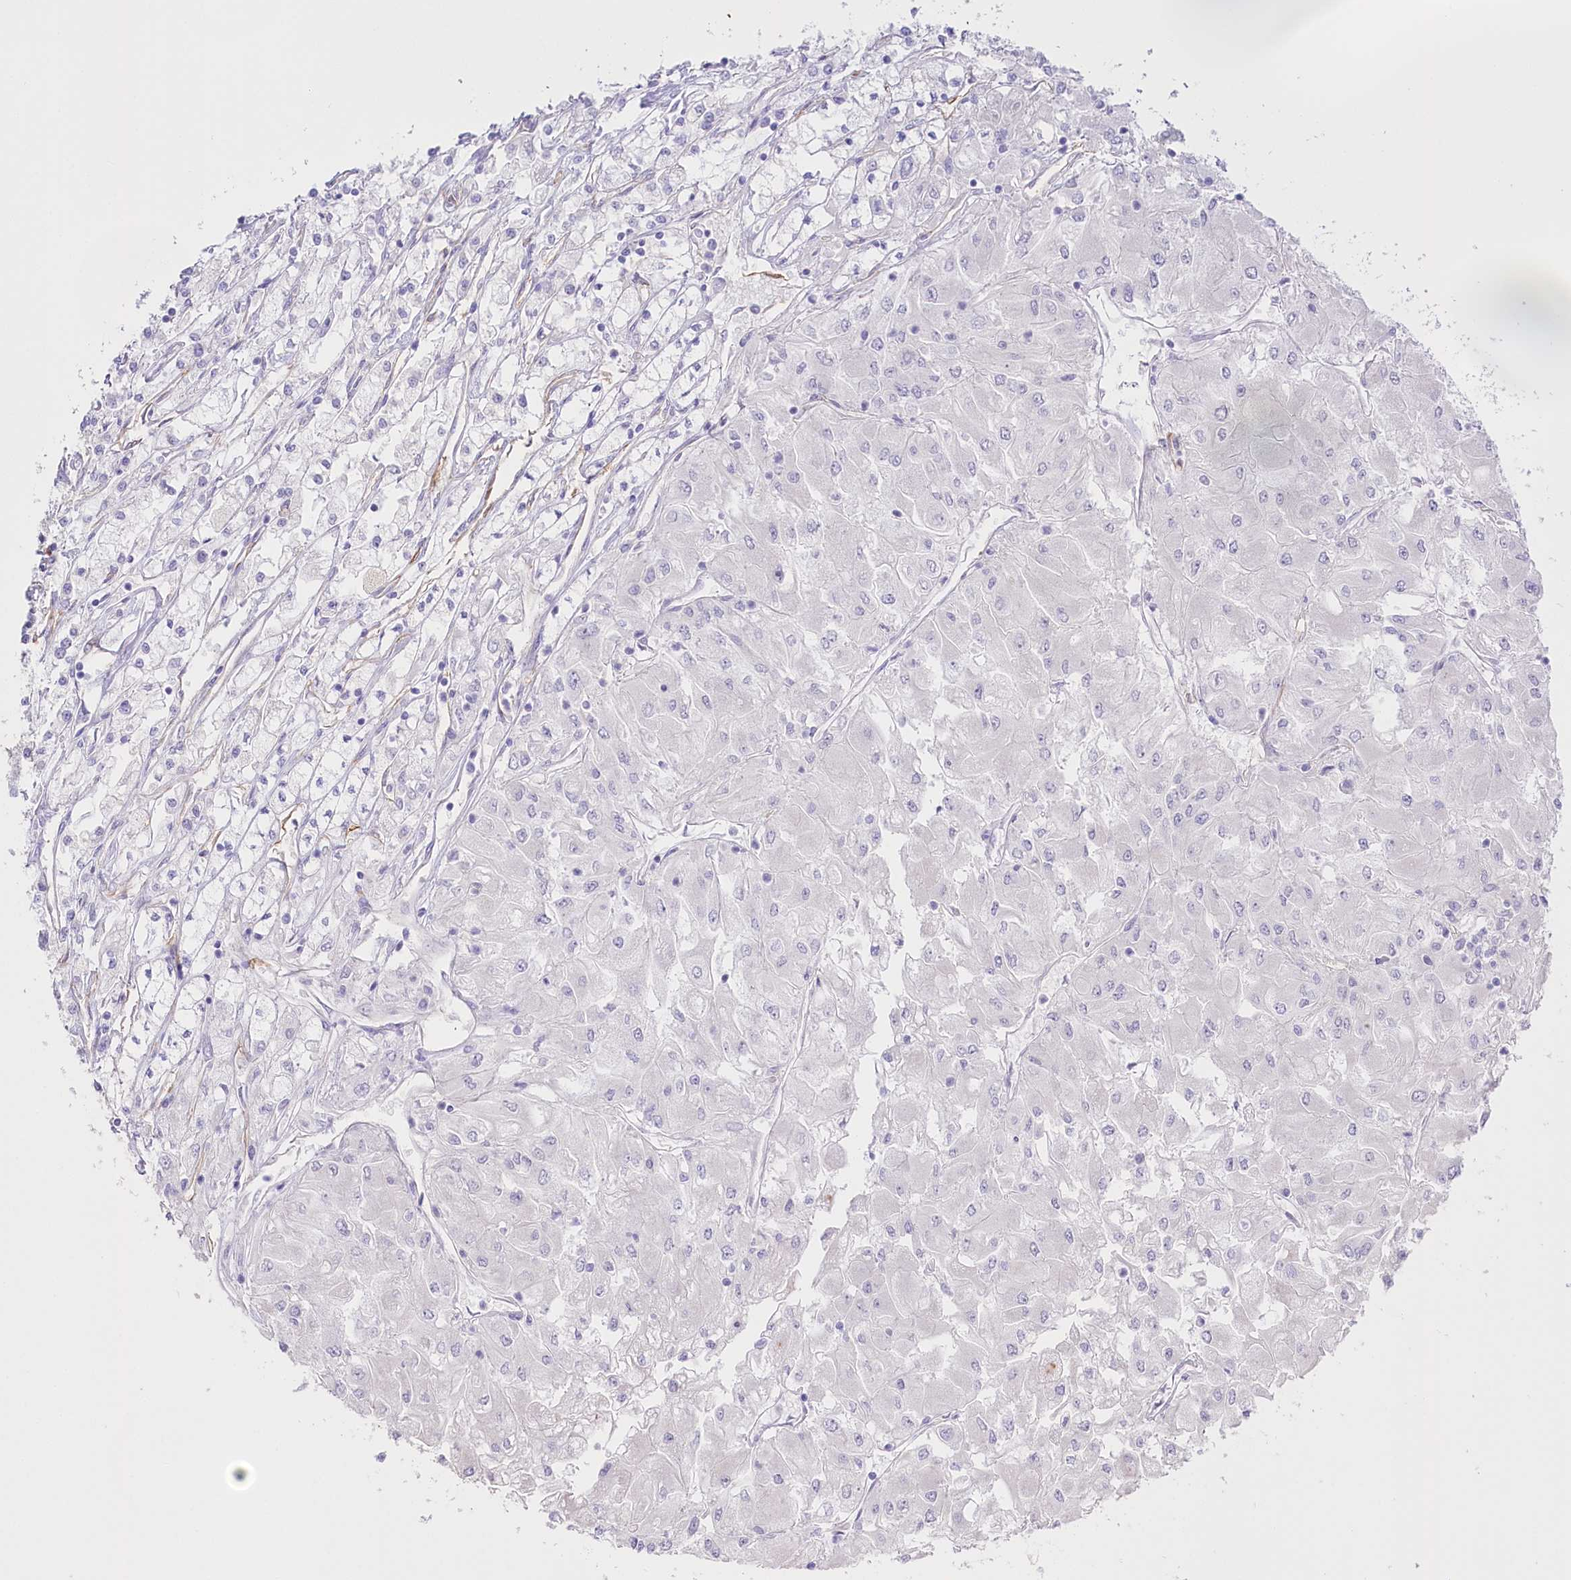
{"staining": {"intensity": "negative", "quantity": "none", "location": "none"}, "tissue": "renal cancer", "cell_type": "Tumor cells", "image_type": "cancer", "snomed": [{"axis": "morphology", "description": "Adenocarcinoma, NOS"}, {"axis": "topography", "description": "Kidney"}], "caption": "This is an IHC image of human renal cancer. There is no expression in tumor cells.", "gene": "SLC39A10", "patient": {"sex": "male", "age": 80}}